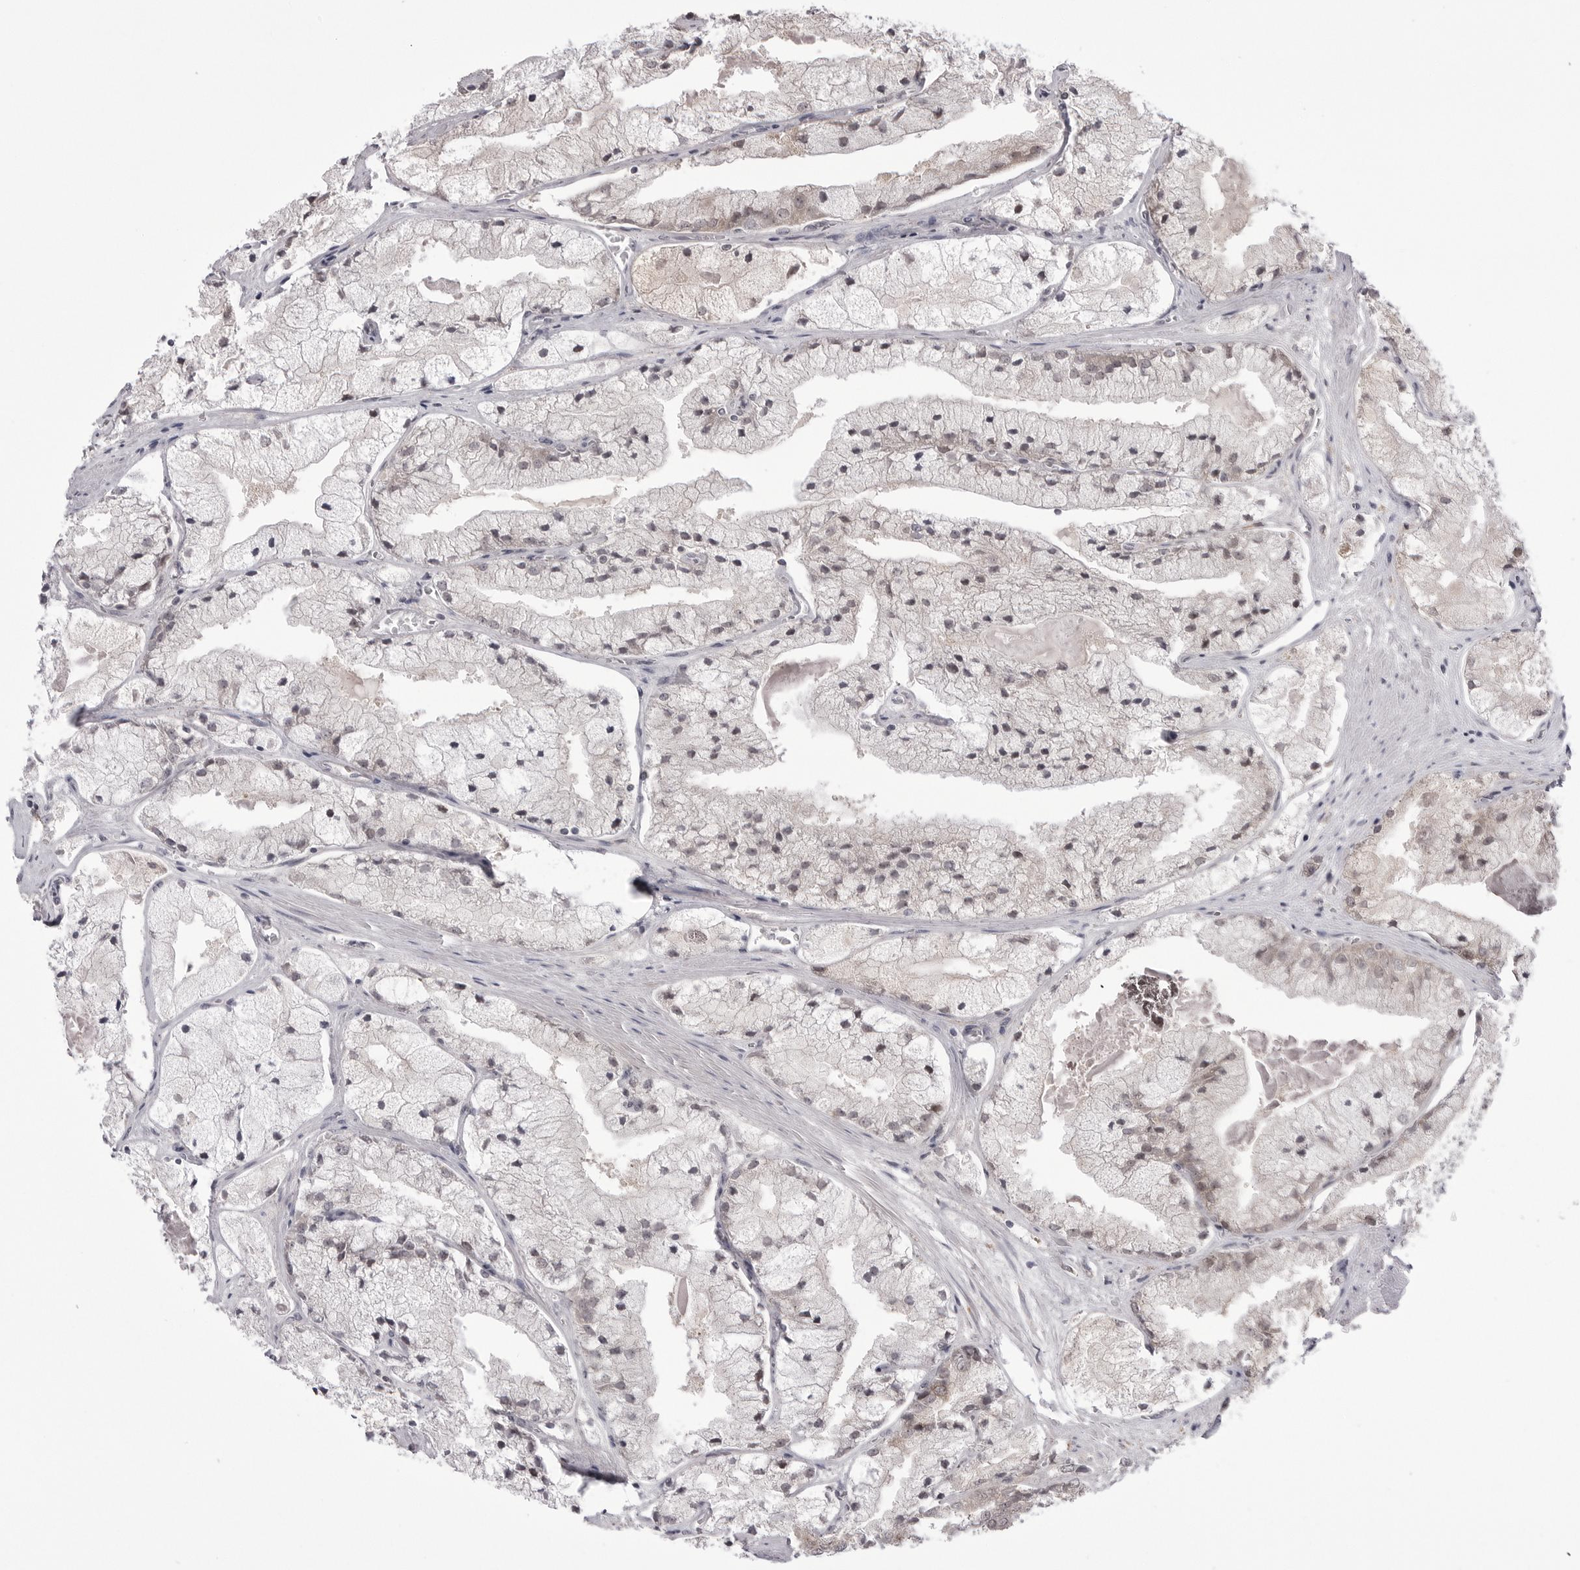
{"staining": {"intensity": "negative", "quantity": "none", "location": "none"}, "tissue": "prostate cancer", "cell_type": "Tumor cells", "image_type": "cancer", "snomed": [{"axis": "morphology", "description": "Adenocarcinoma, High grade"}, {"axis": "topography", "description": "Prostate"}], "caption": "IHC image of human prostate cancer stained for a protein (brown), which displays no staining in tumor cells.", "gene": "PTK2B", "patient": {"sex": "male", "age": 50}}